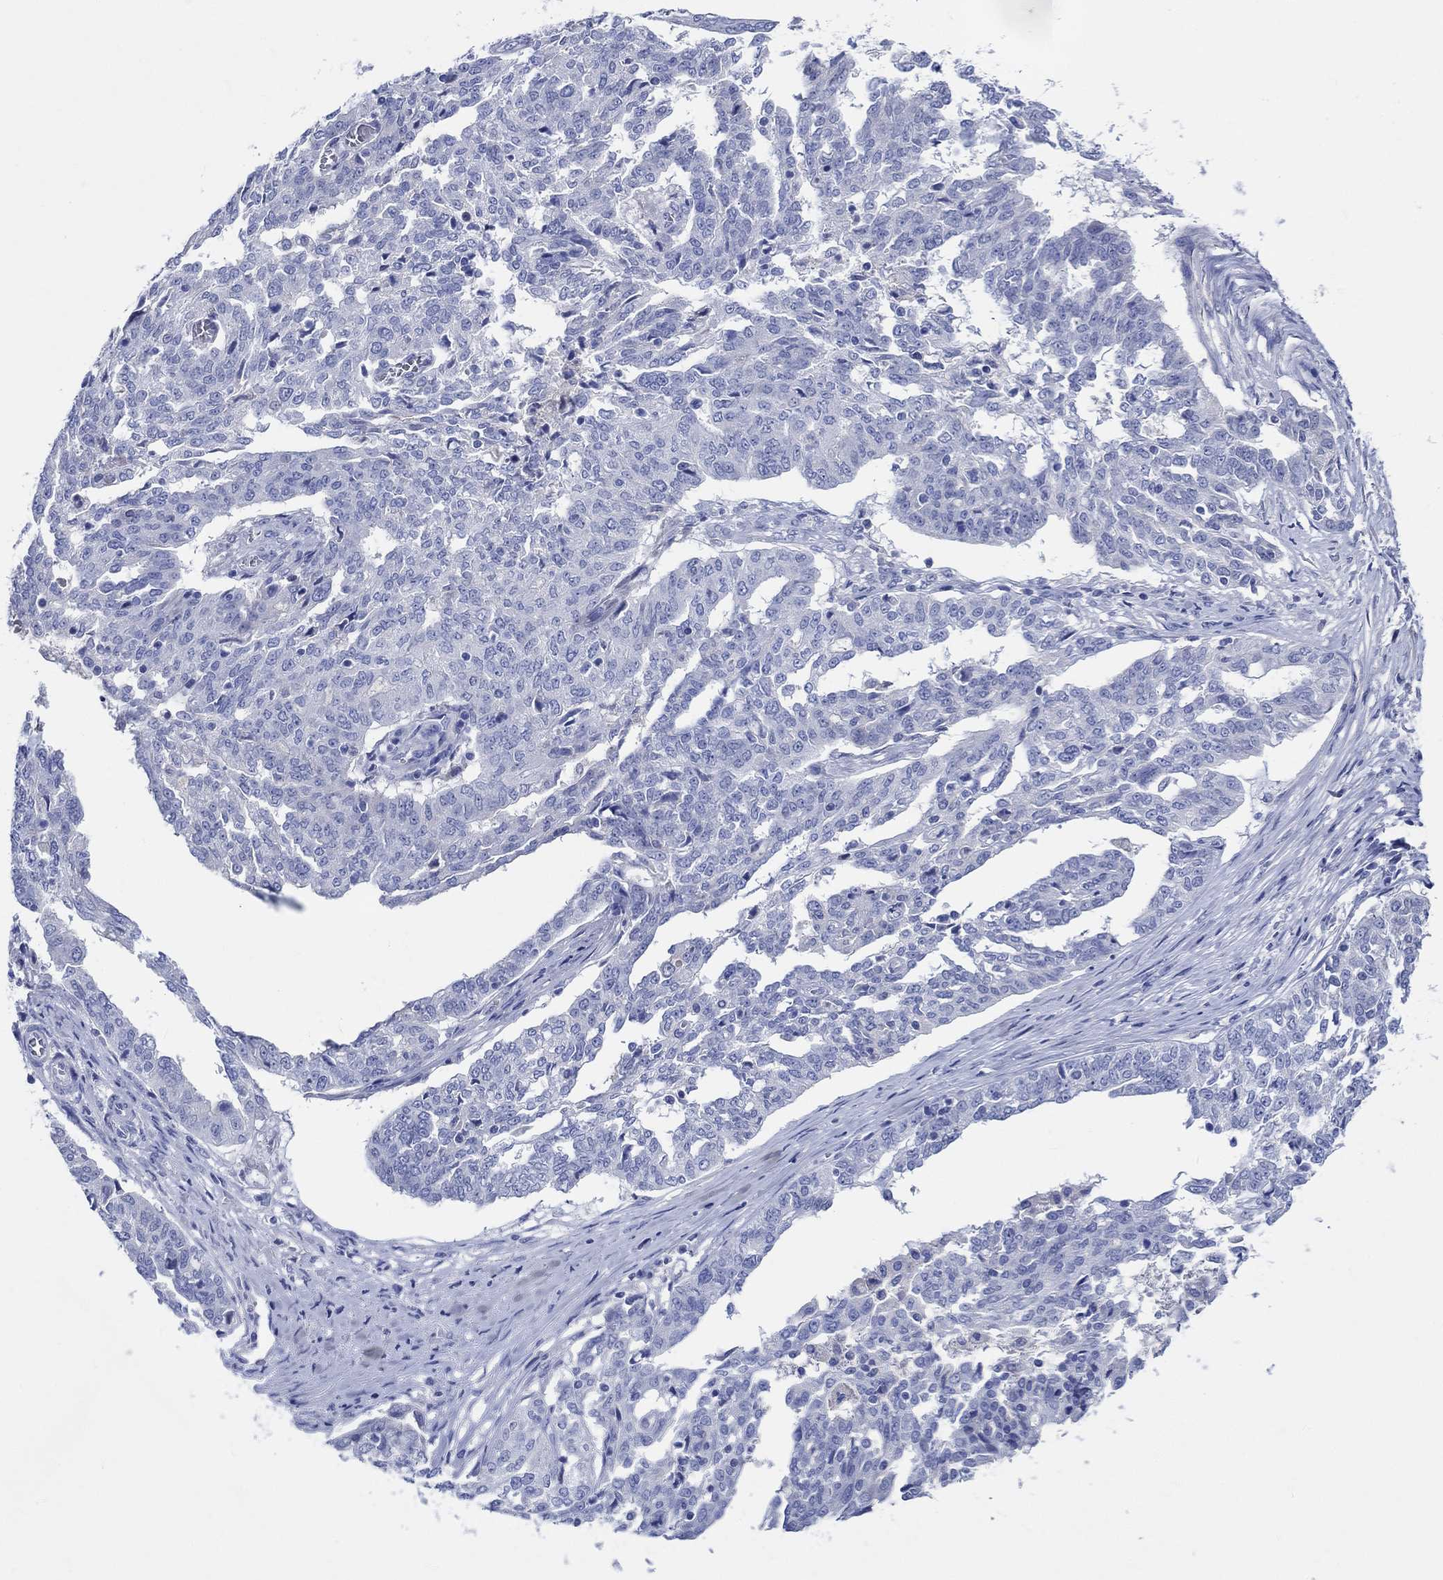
{"staining": {"intensity": "negative", "quantity": "none", "location": "none"}, "tissue": "ovarian cancer", "cell_type": "Tumor cells", "image_type": "cancer", "snomed": [{"axis": "morphology", "description": "Cystadenocarcinoma, serous, NOS"}, {"axis": "topography", "description": "Ovary"}], "caption": "This is a photomicrograph of immunohistochemistry (IHC) staining of ovarian cancer, which shows no expression in tumor cells.", "gene": "SHISA4", "patient": {"sex": "female", "age": 67}}